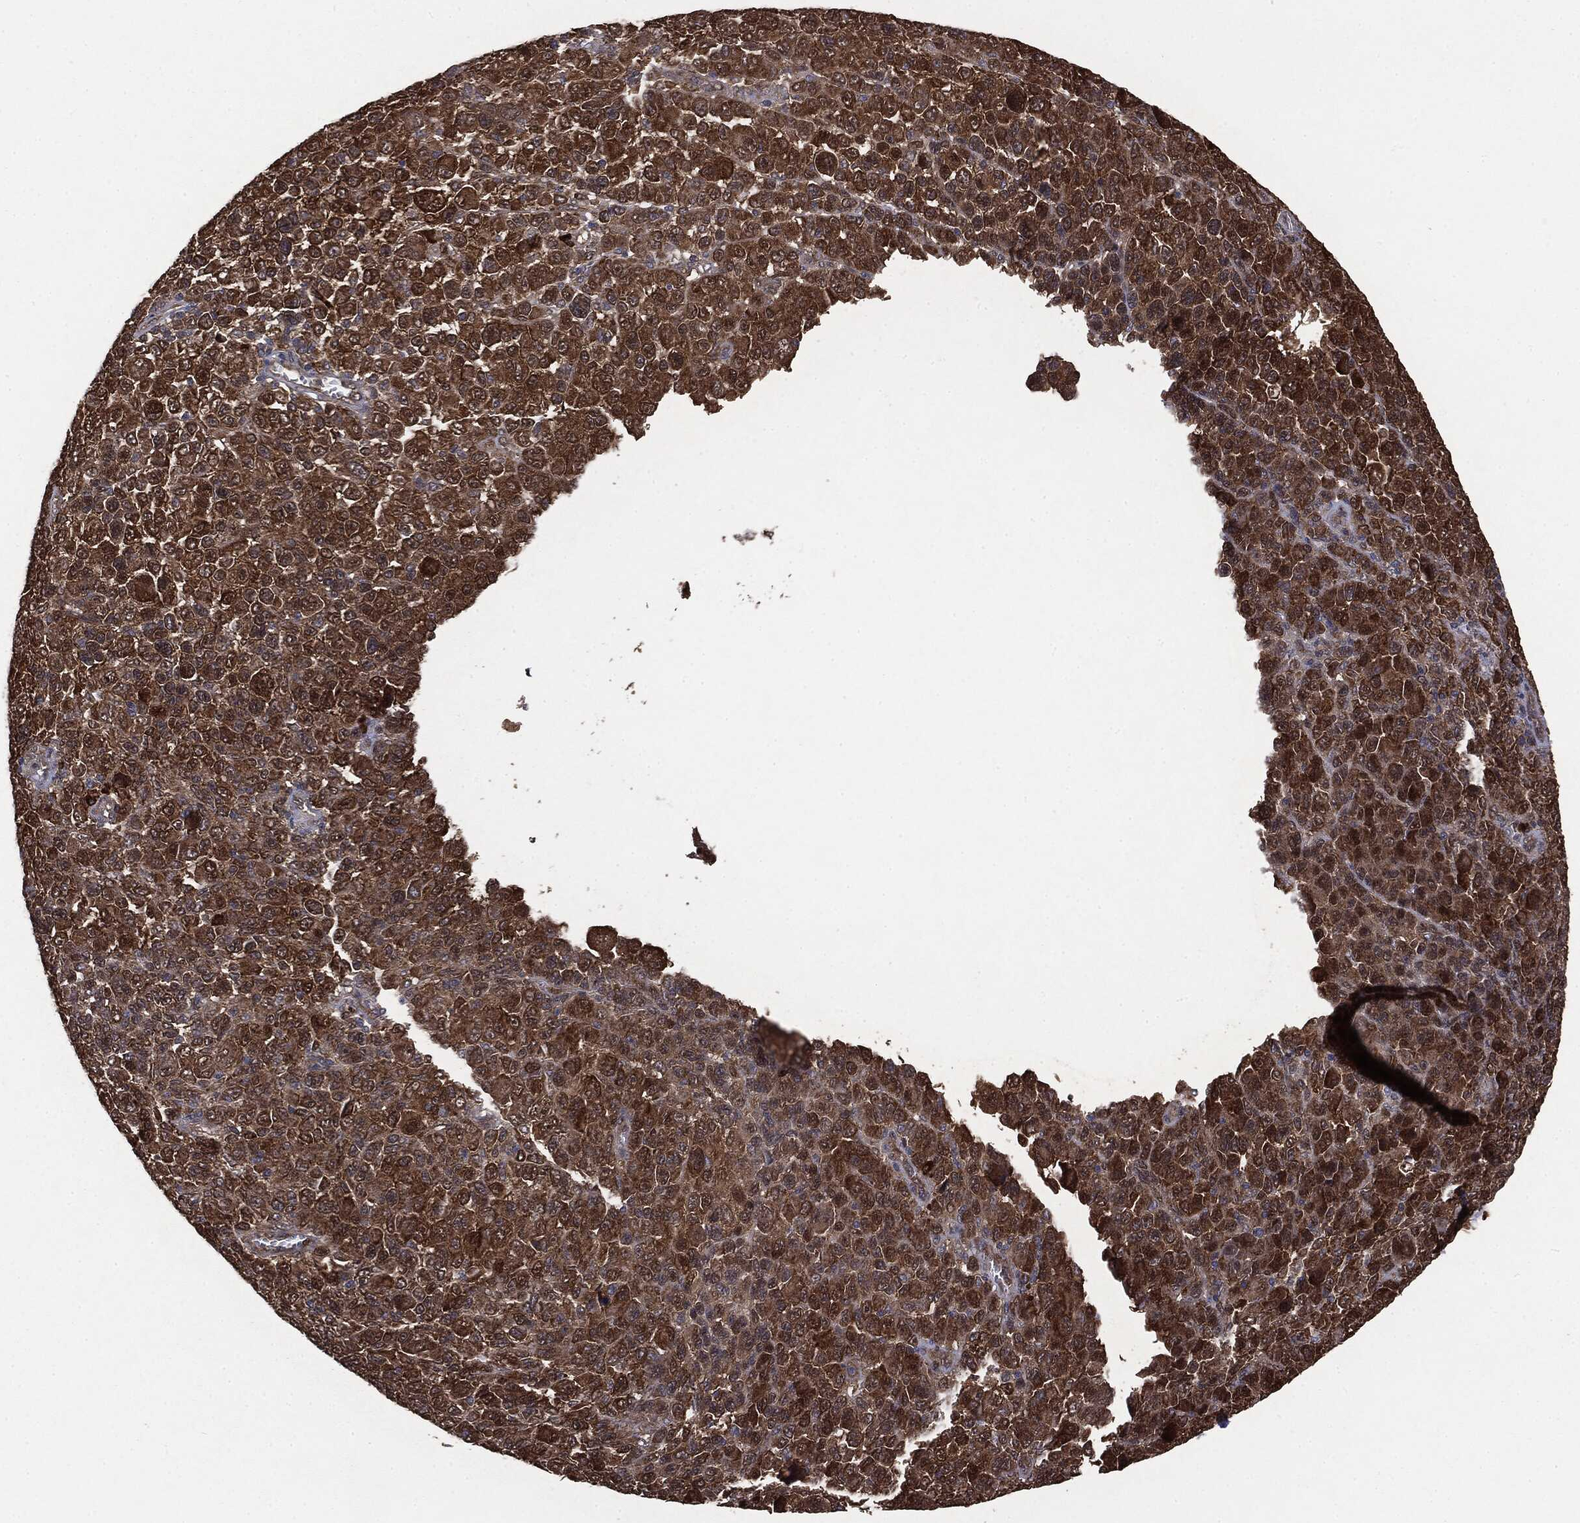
{"staining": {"intensity": "strong", "quantity": ">75%", "location": "cytoplasmic/membranous"}, "tissue": "melanoma", "cell_type": "Tumor cells", "image_type": "cancer", "snomed": [{"axis": "morphology", "description": "Malignant melanoma, NOS"}, {"axis": "topography", "description": "Skin"}], "caption": "Strong cytoplasmic/membranous protein staining is identified in about >75% of tumor cells in melanoma.", "gene": "NME1", "patient": {"sex": "female", "age": 57}}